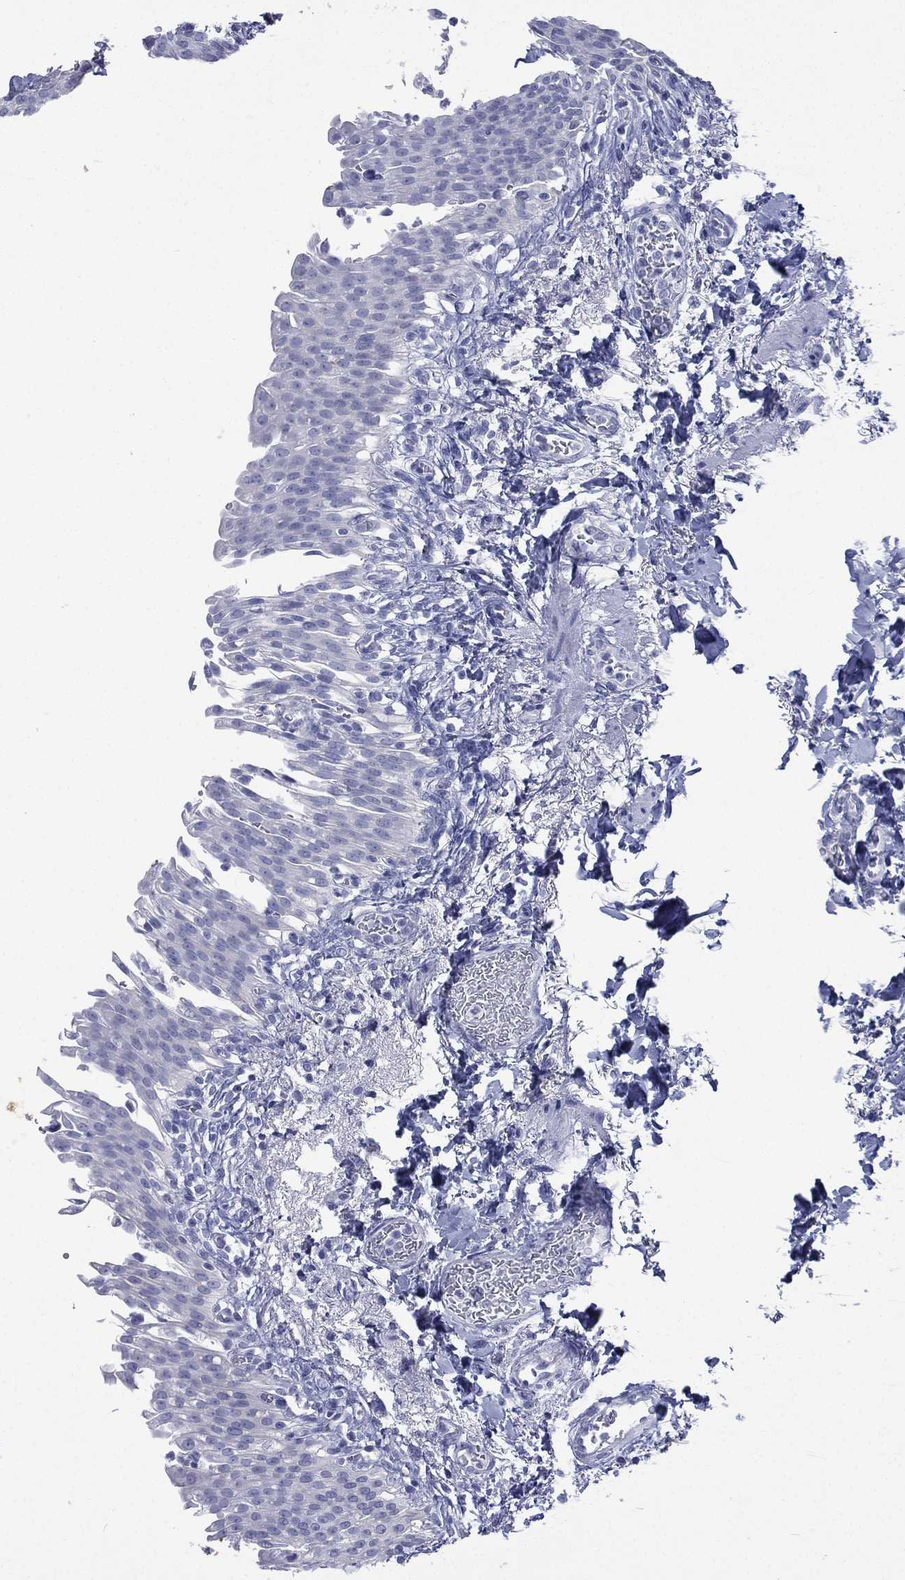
{"staining": {"intensity": "negative", "quantity": "none", "location": "none"}, "tissue": "urinary bladder", "cell_type": "Urothelial cells", "image_type": "normal", "snomed": [{"axis": "morphology", "description": "Normal tissue, NOS"}, {"axis": "topography", "description": "Urinary bladder"}], "caption": "An immunohistochemistry (IHC) micrograph of normal urinary bladder is shown. There is no staining in urothelial cells of urinary bladder.", "gene": "CES2", "patient": {"sex": "female", "age": 60}}